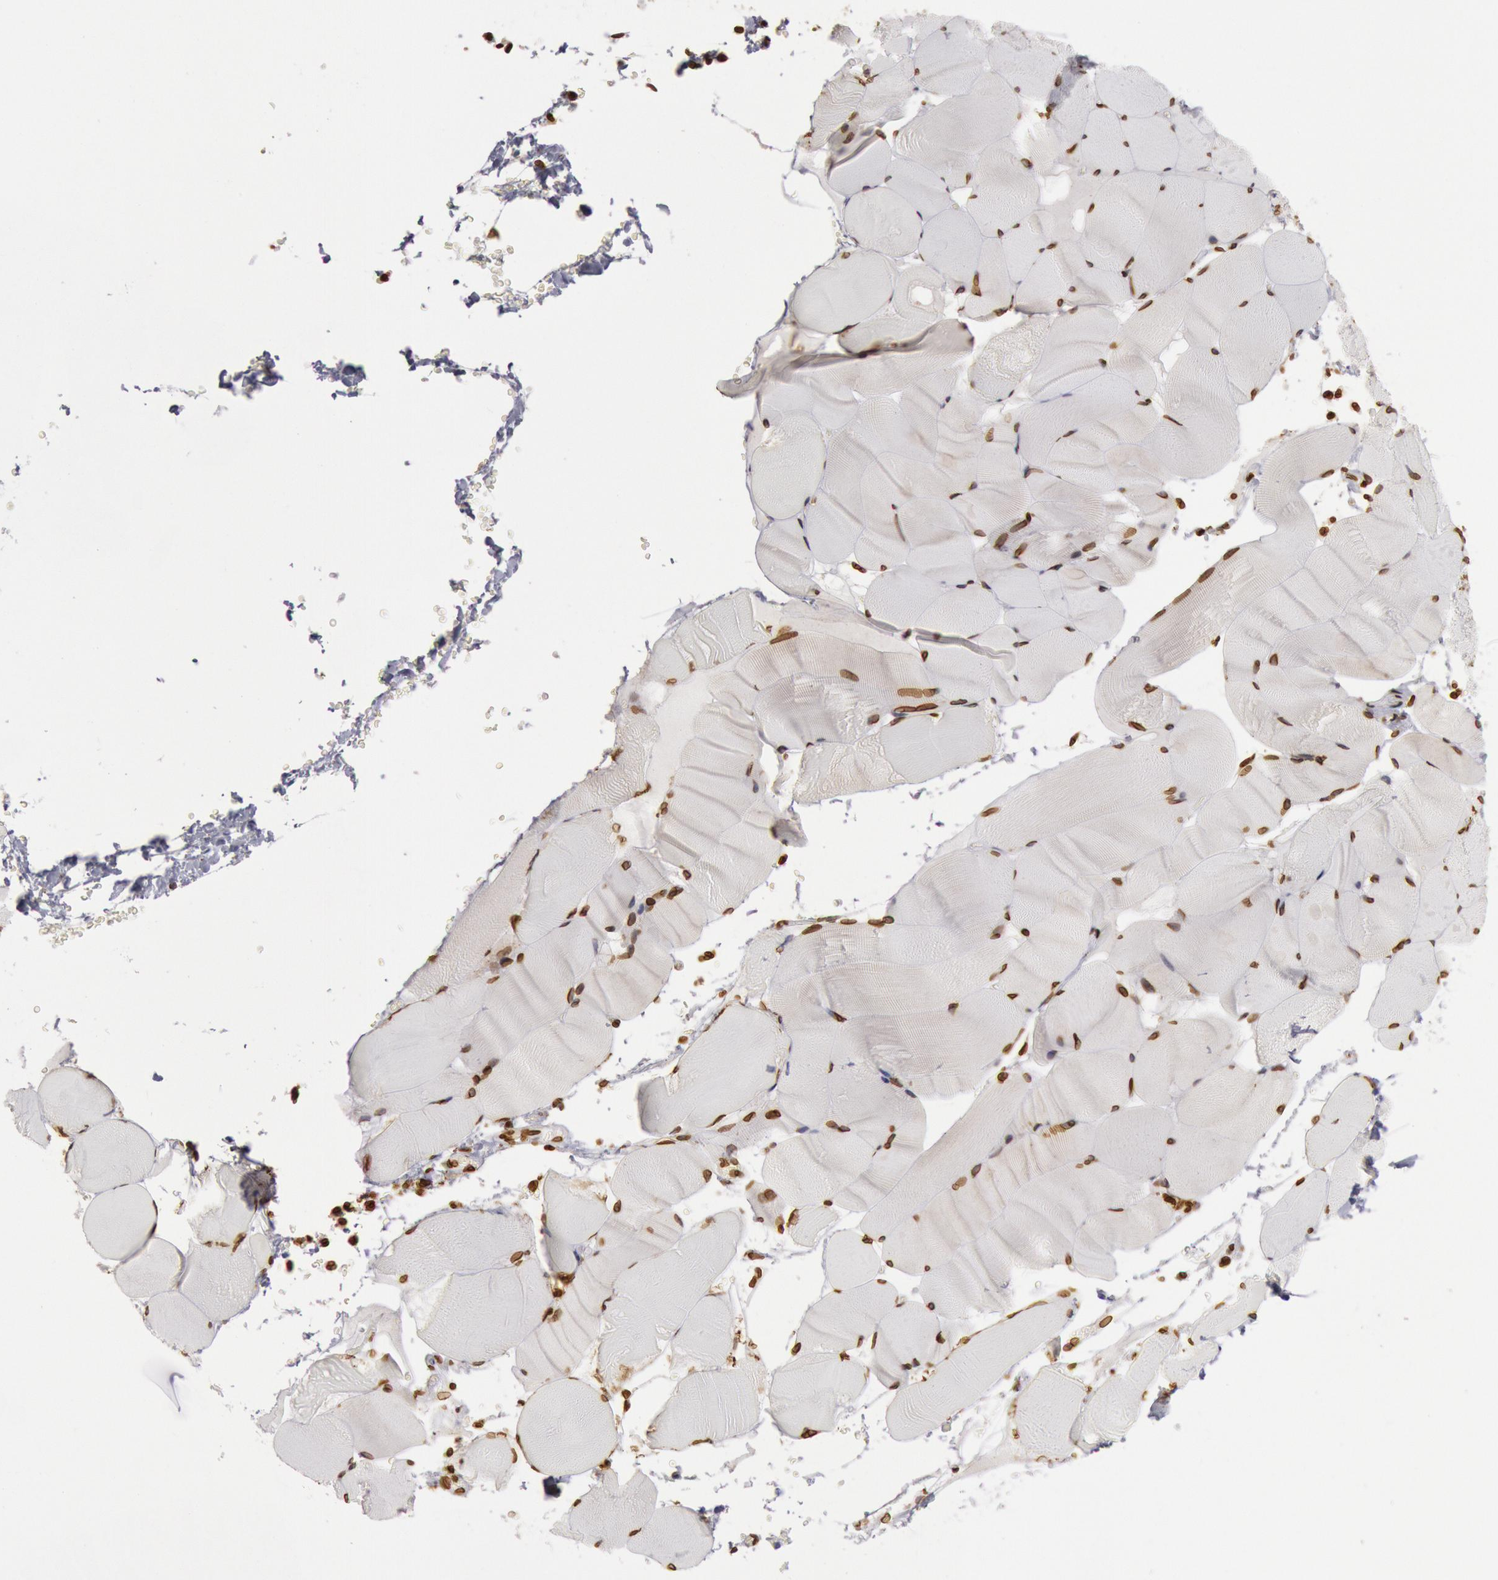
{"staining": {"intensity": "strong", "quantity": ">75%", "location": "nuclear"}, "tissue": "skeletal muscle", "cell_type": "Myocytes", "image_type": "normal", "snomed": [{"axis": "morphology", "description": "Normal tissue, NOS"}, {"axis": "topography", "description": "Skeletal muscle"}], "caption": "Strong nuclear staining is present in about >75% of myocytes in unremarkable skeletal muscle.", "gene": "SUN2", "patient": {"sex": "male", "age": 62}}